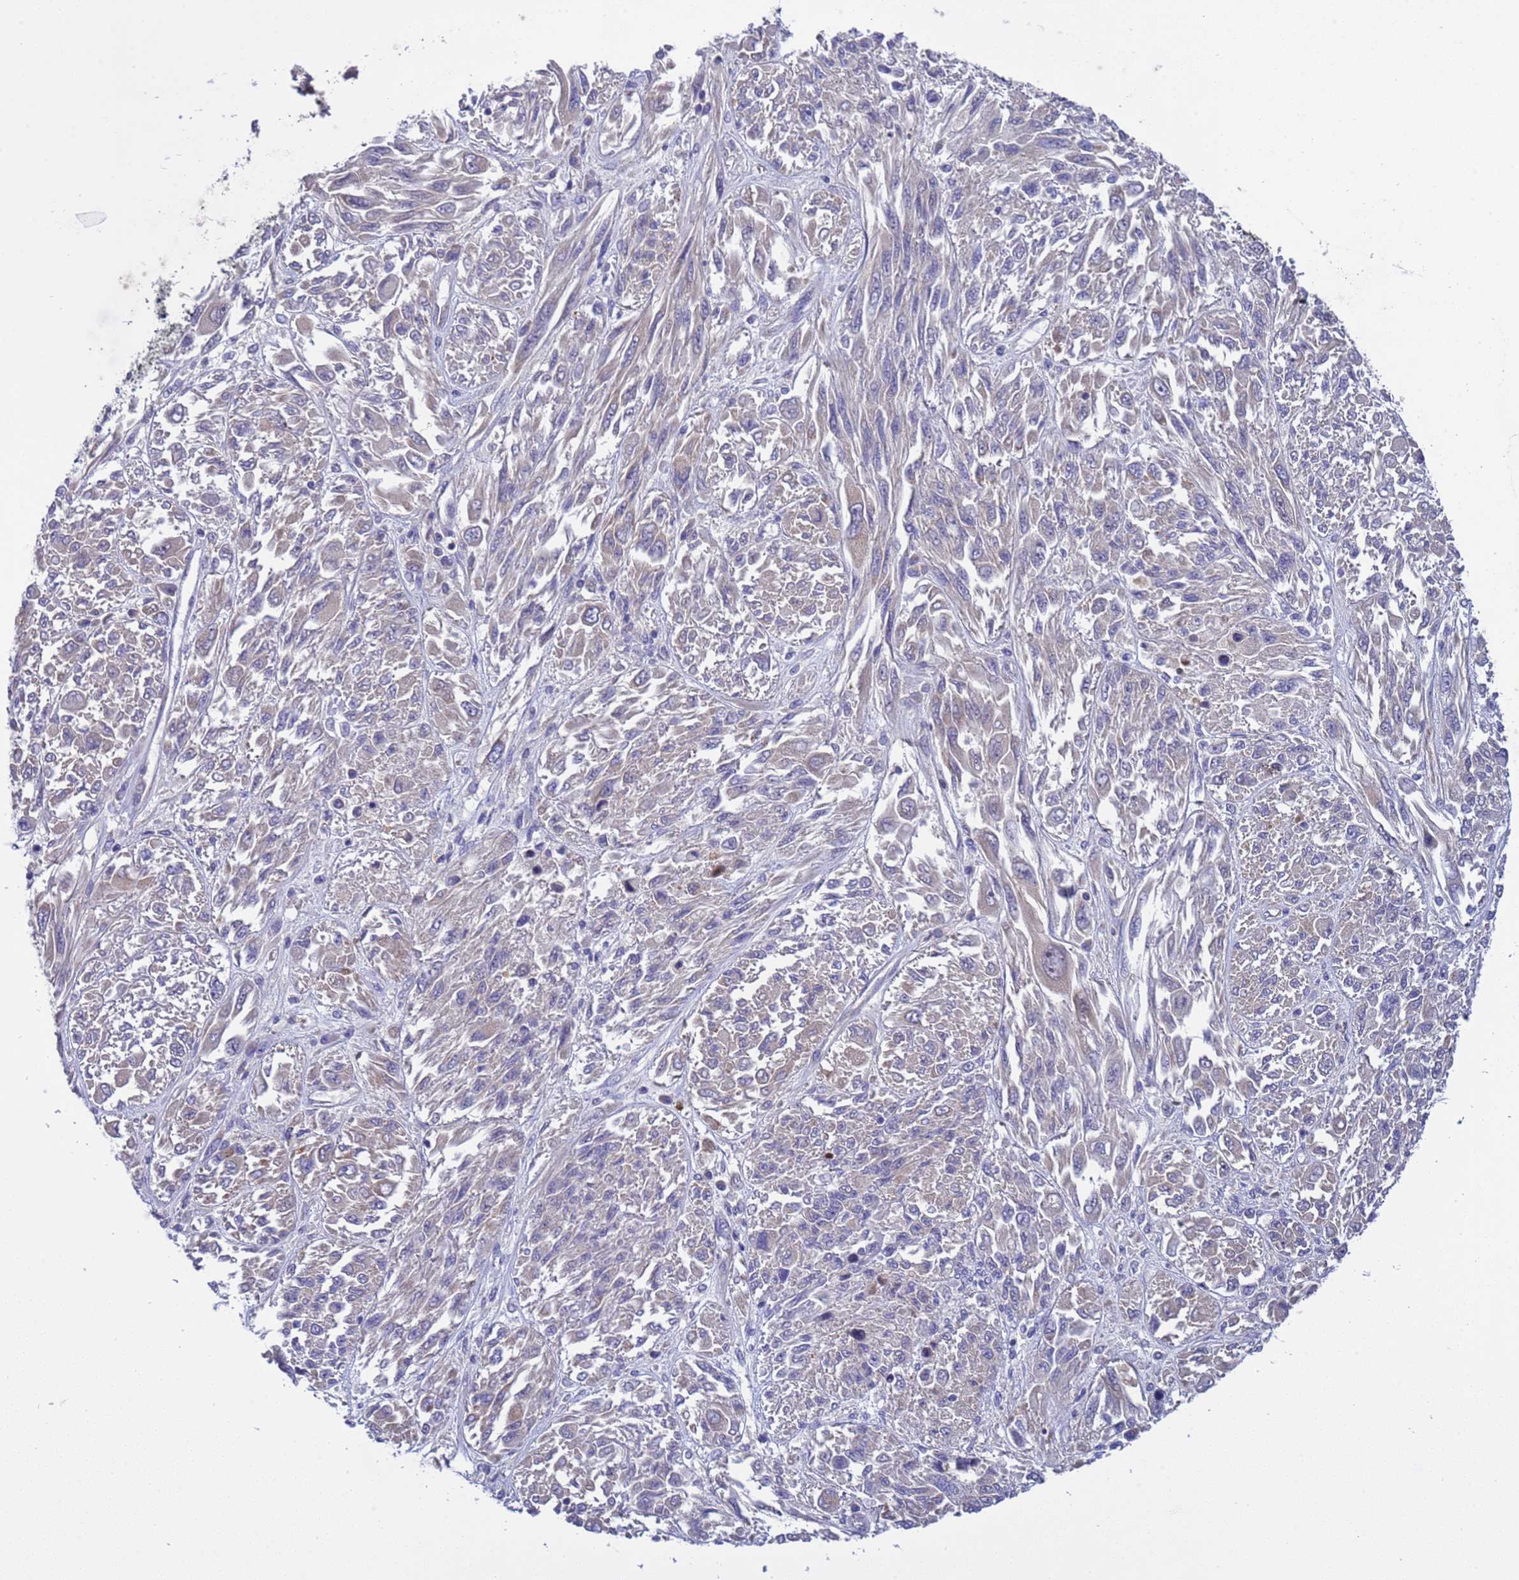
{"staining": {"intensity": "negative", "quantity": "none", "location": "none"}, "tissue": "melanoma", "cell_type": "Tumor cells", "image_type": "cancer", "snomed": [{"axis": "morphology", "description": "Malignant melanoma, NOS"}, {"axis": "topography", "description": "Skin"}], "caption": "Immunohistochemistry of melanoma displays no staining in tumor cells.", "gene": "RC3H2", "patient": {"sex": "female", "age": 91}}